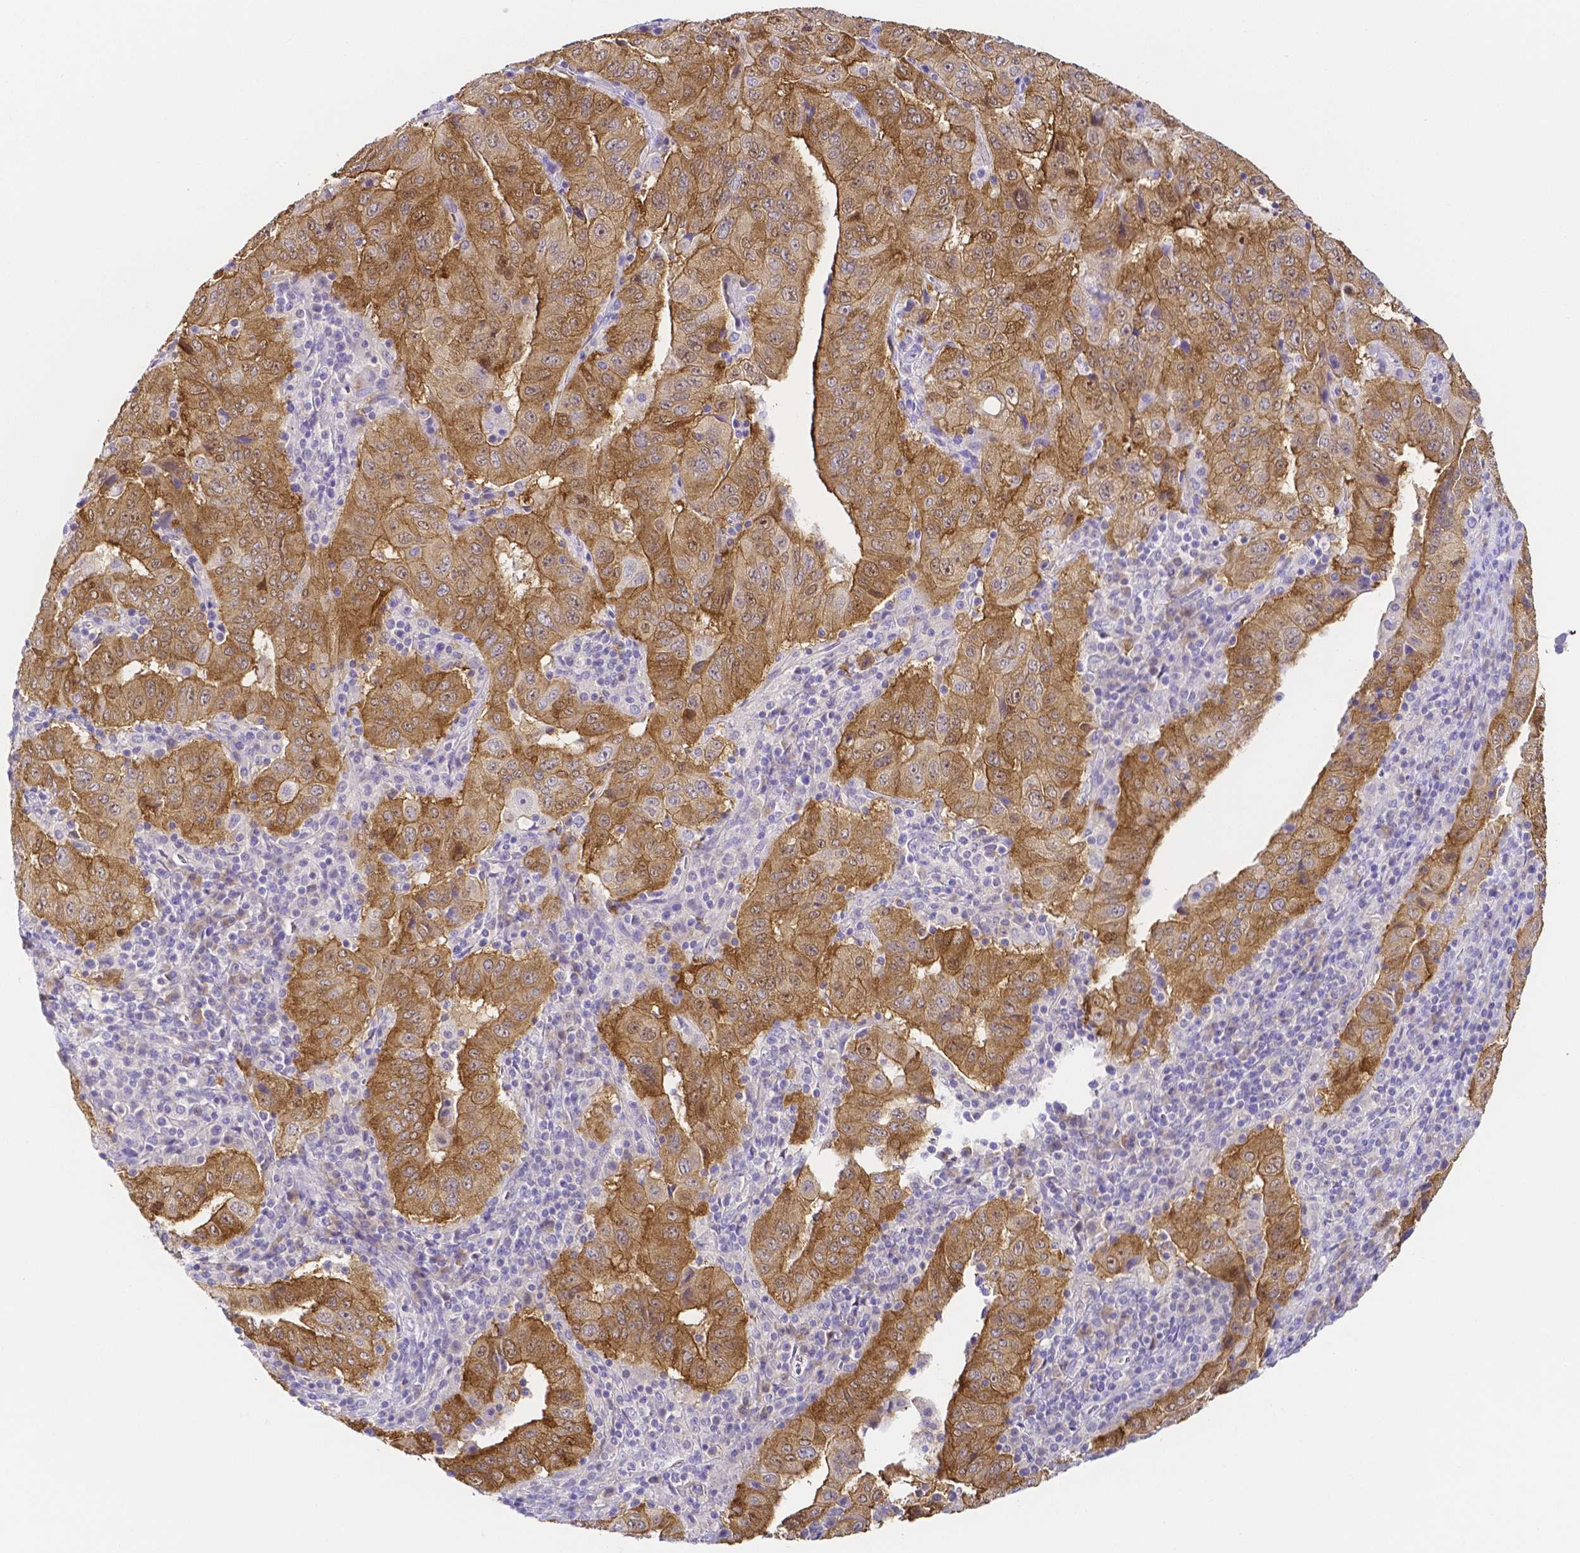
{"staining": {"intensity": "moderate", "quantity": ">75%", "location": "cytoplasmic/membranous"}, "tissue": "pancreatic cancer", "cell_type": "Tumor cells", "image_type": "cancer", "snomed": [{"axis": "morphology", "description": "Adenocarcinoma, NOS"}, {"axis": "topography", "description": "Pancreas"}], "caption": "DAB immunohistochemical staining of pancreatic cancer (adenocarcinoma) shows moderate cytoplasmic/membranous protein positivity in approximately >75% of tumor cells. The staining was performed using DAB (3,3'-diaminobenzidine), with brown indicating positive protein expression. Nuclei are stained blue with hematoxylin.", "gene": "PKP3", "patient": {"sex": "male", "age": 63}}